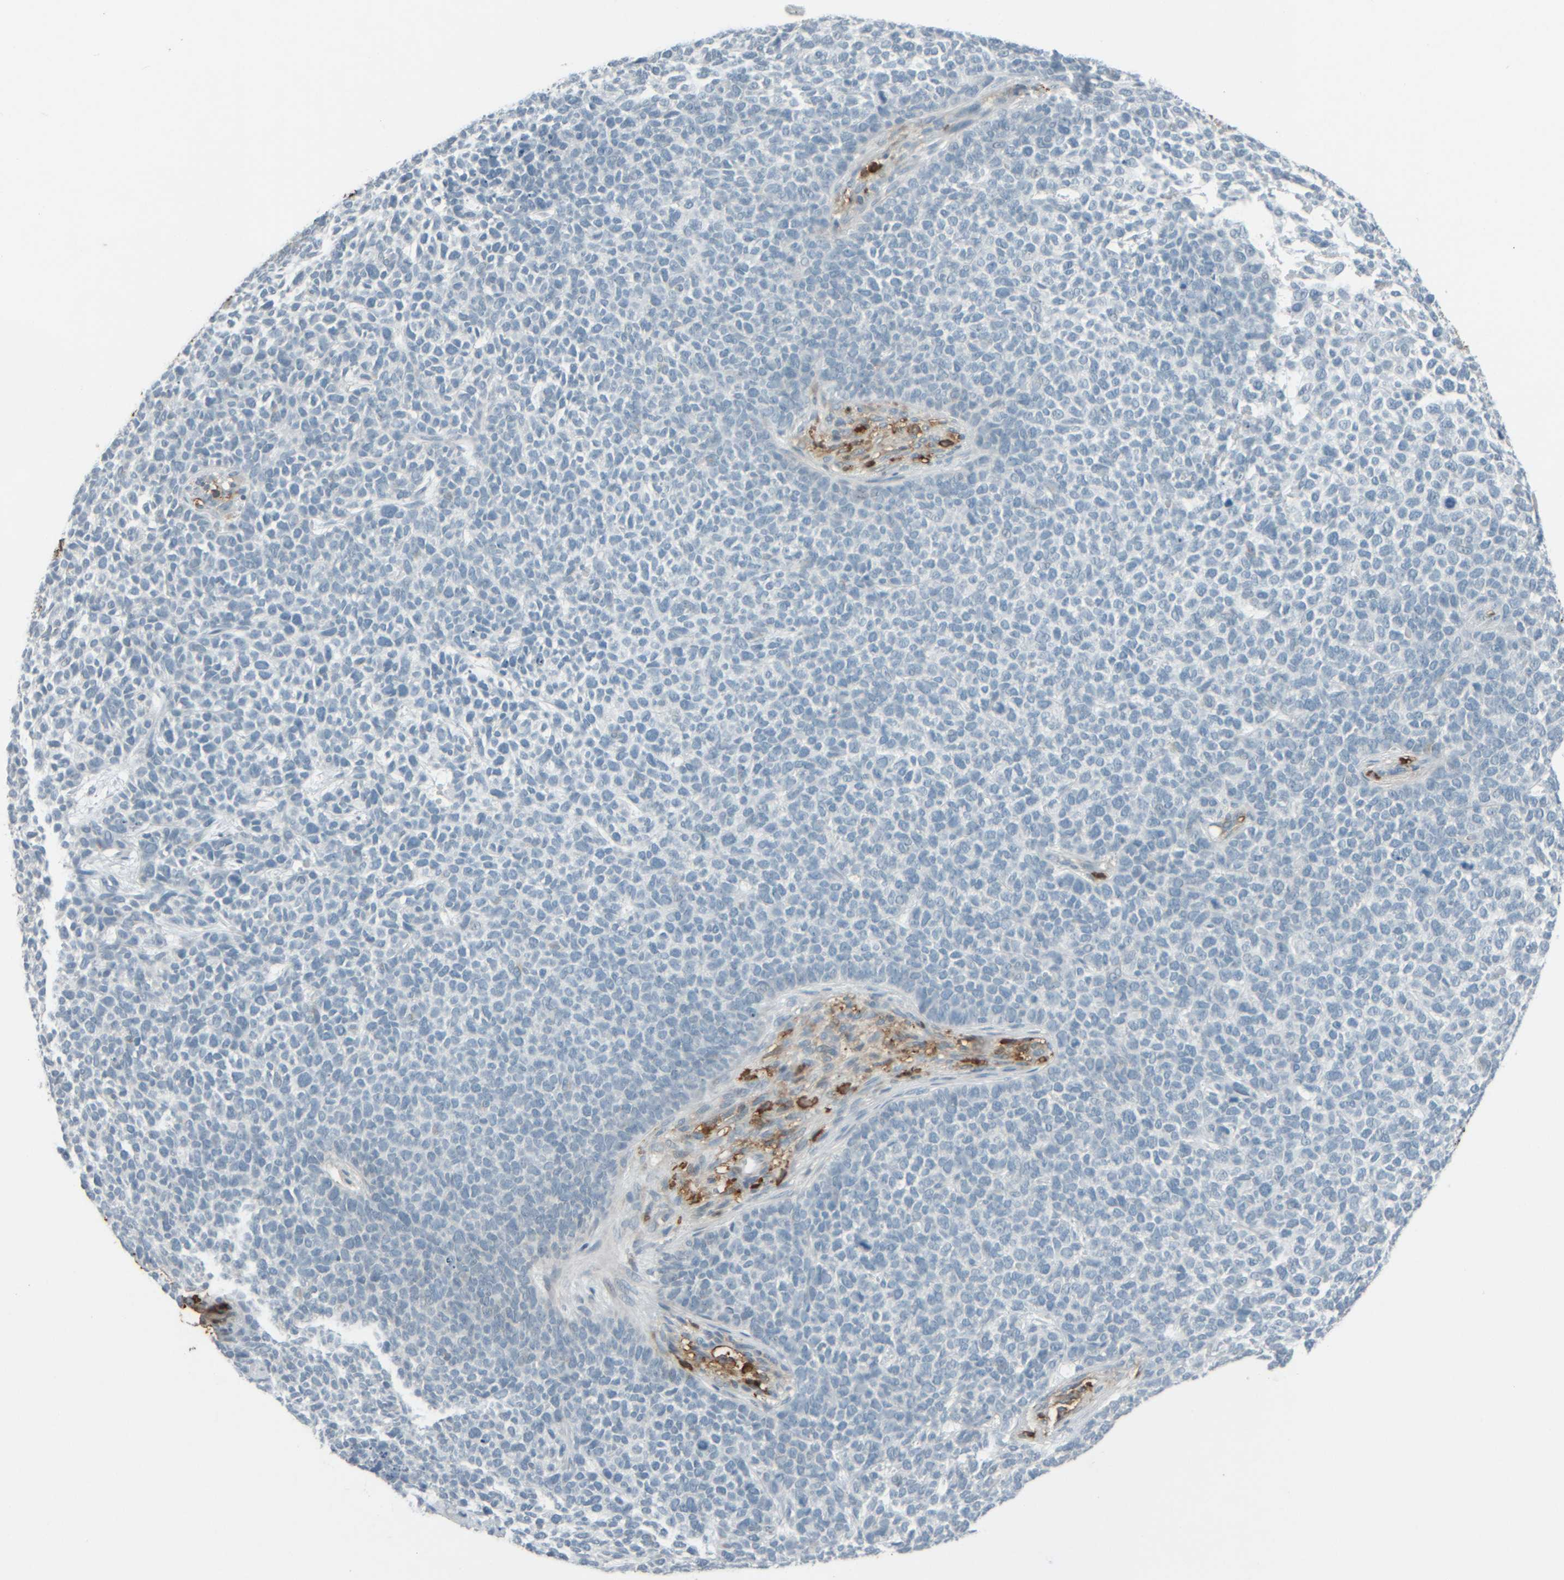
{"staining": {"intensity": "negative", "quantity": "none", "location": "none"}, "tissue": "skin cancer", "cell_type": "Tumor cells", "image_type": "cancer", "snomed": [{"axis": "morphology", "description": "Basal cell carcinoma"}, {"axis": "topography", "description": "Skin"}], "caption": "High magnification brightfield microscopy of skin cancer (basal cell carcinoma) stained with DAB (3,3'-diaminobenzidine) (brown) and counterstained with hematoxylin (blue): tumor cells show no significant positivity.", "gene": "TPSAB1", "patient": {"sex": "female", "age": 84}}